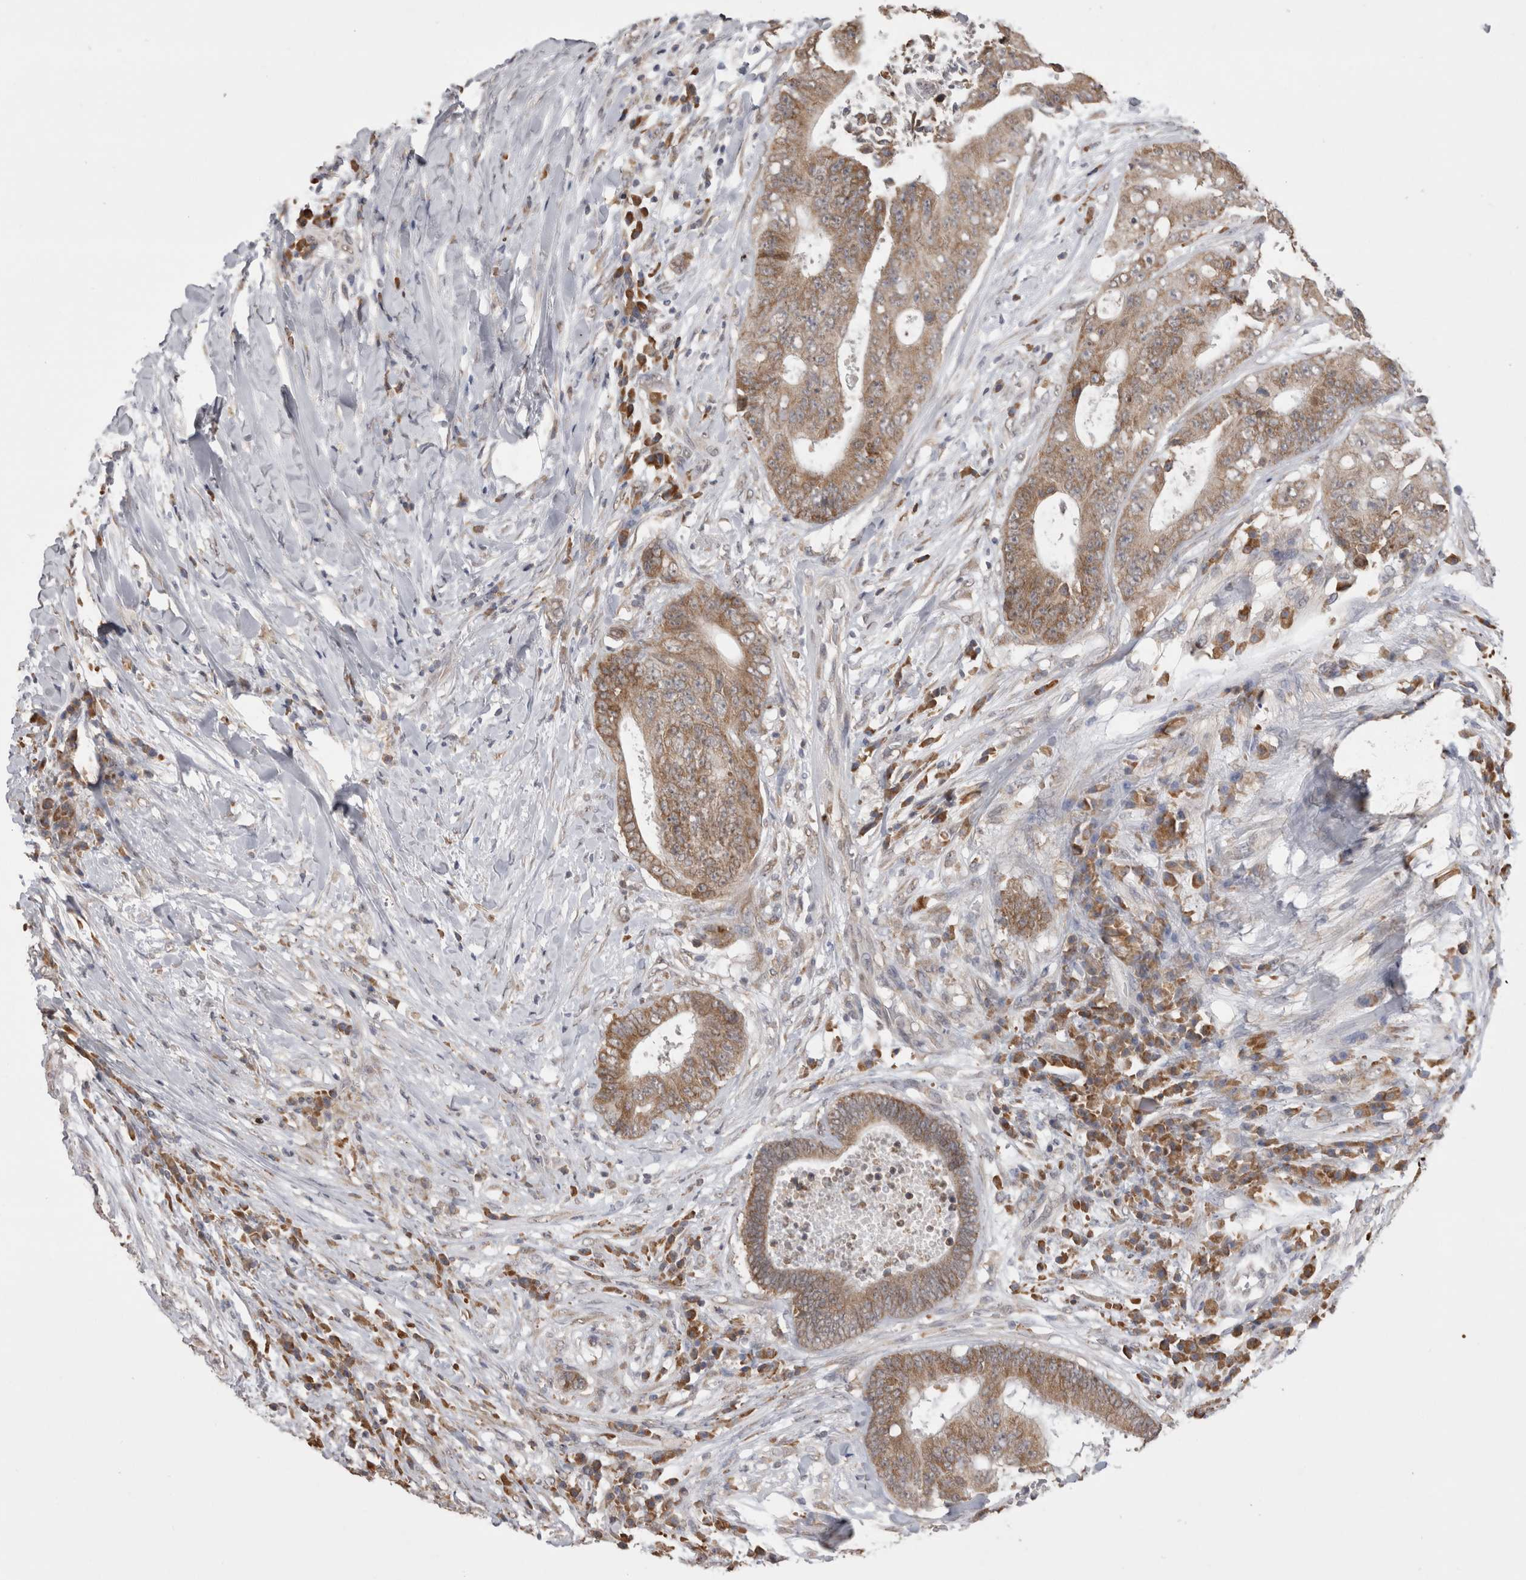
{"staining": {"intensity": "moderate", "quantity": ">75%", "location": "cytoplasmic/membranous"}, "tissue": "colorectal cancer", "cell_type": "Tumor cells", "image_type": "cancer", "snomed": [{"axis": "morphology", "description": "Adenocarcinoma, NOS"}, {"axis": "topography", "description": "Rectum"}], "caption": "The micrograph exhibits immunohistochemical staining of colorectal cancer. There is moderate cytoplasmic/membranous expression is identified in about >75% of tumor cells.", "gene": "NOMO1", "patient": {"sex": "male", "age": 72}}